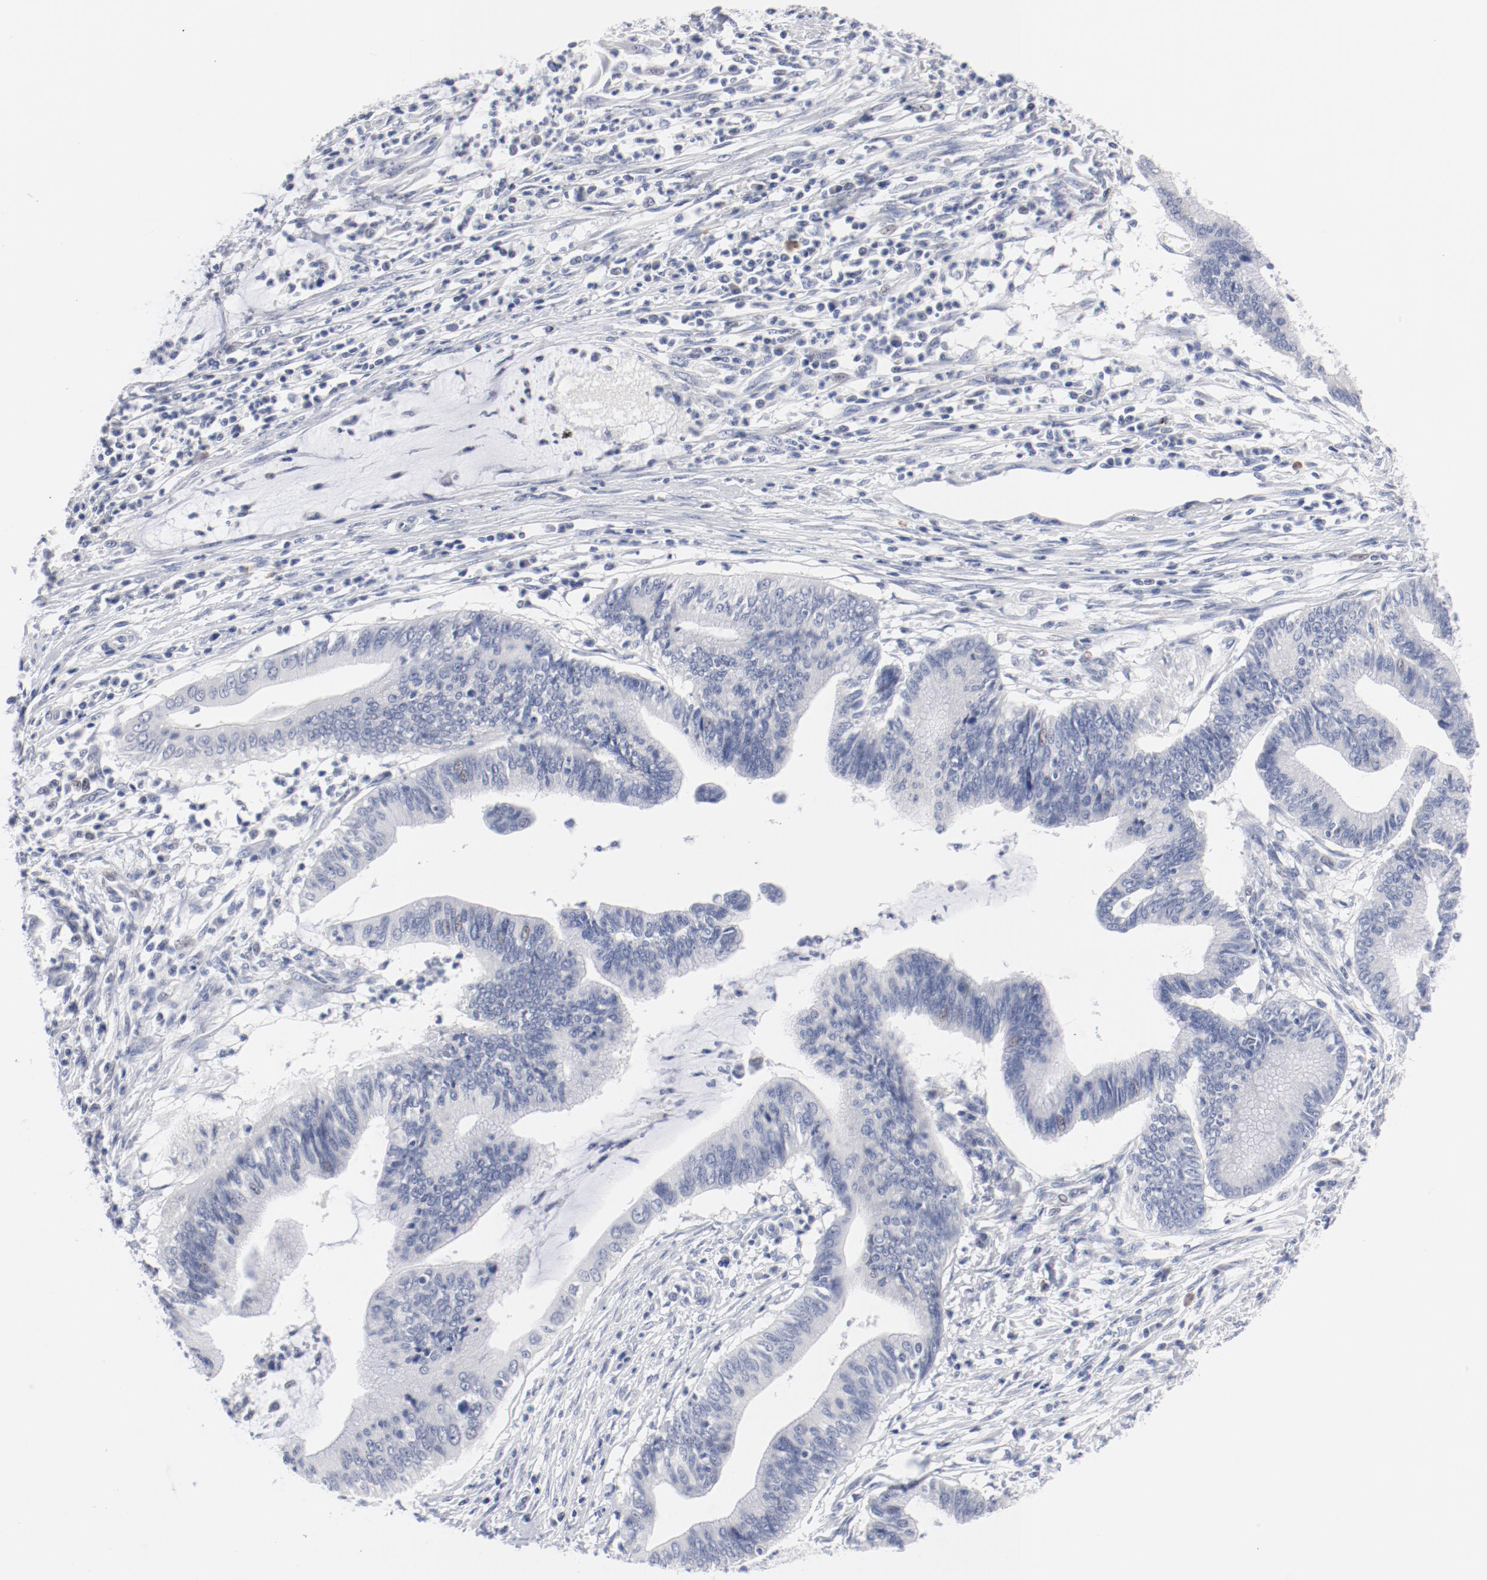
{"staining": {"intensity": "negative", "quantity": "none", "location": "none"}, "tissue": "cervical cancer", "cell_type": "Tumor cells", "image_type": "cancer", "snomed": [{"axis": "morphology", "description": "Adenocarcinoma, NOS"}, {"axis": "topography", "description": "Cervix"}], "caption": "Human cervical cancer (adenocarcinoma) stained for a protein using IHC exhibits no positivity in tumor cells.", "gene": "KCNK13", "patient": {"sex": "female", "age": 36}}